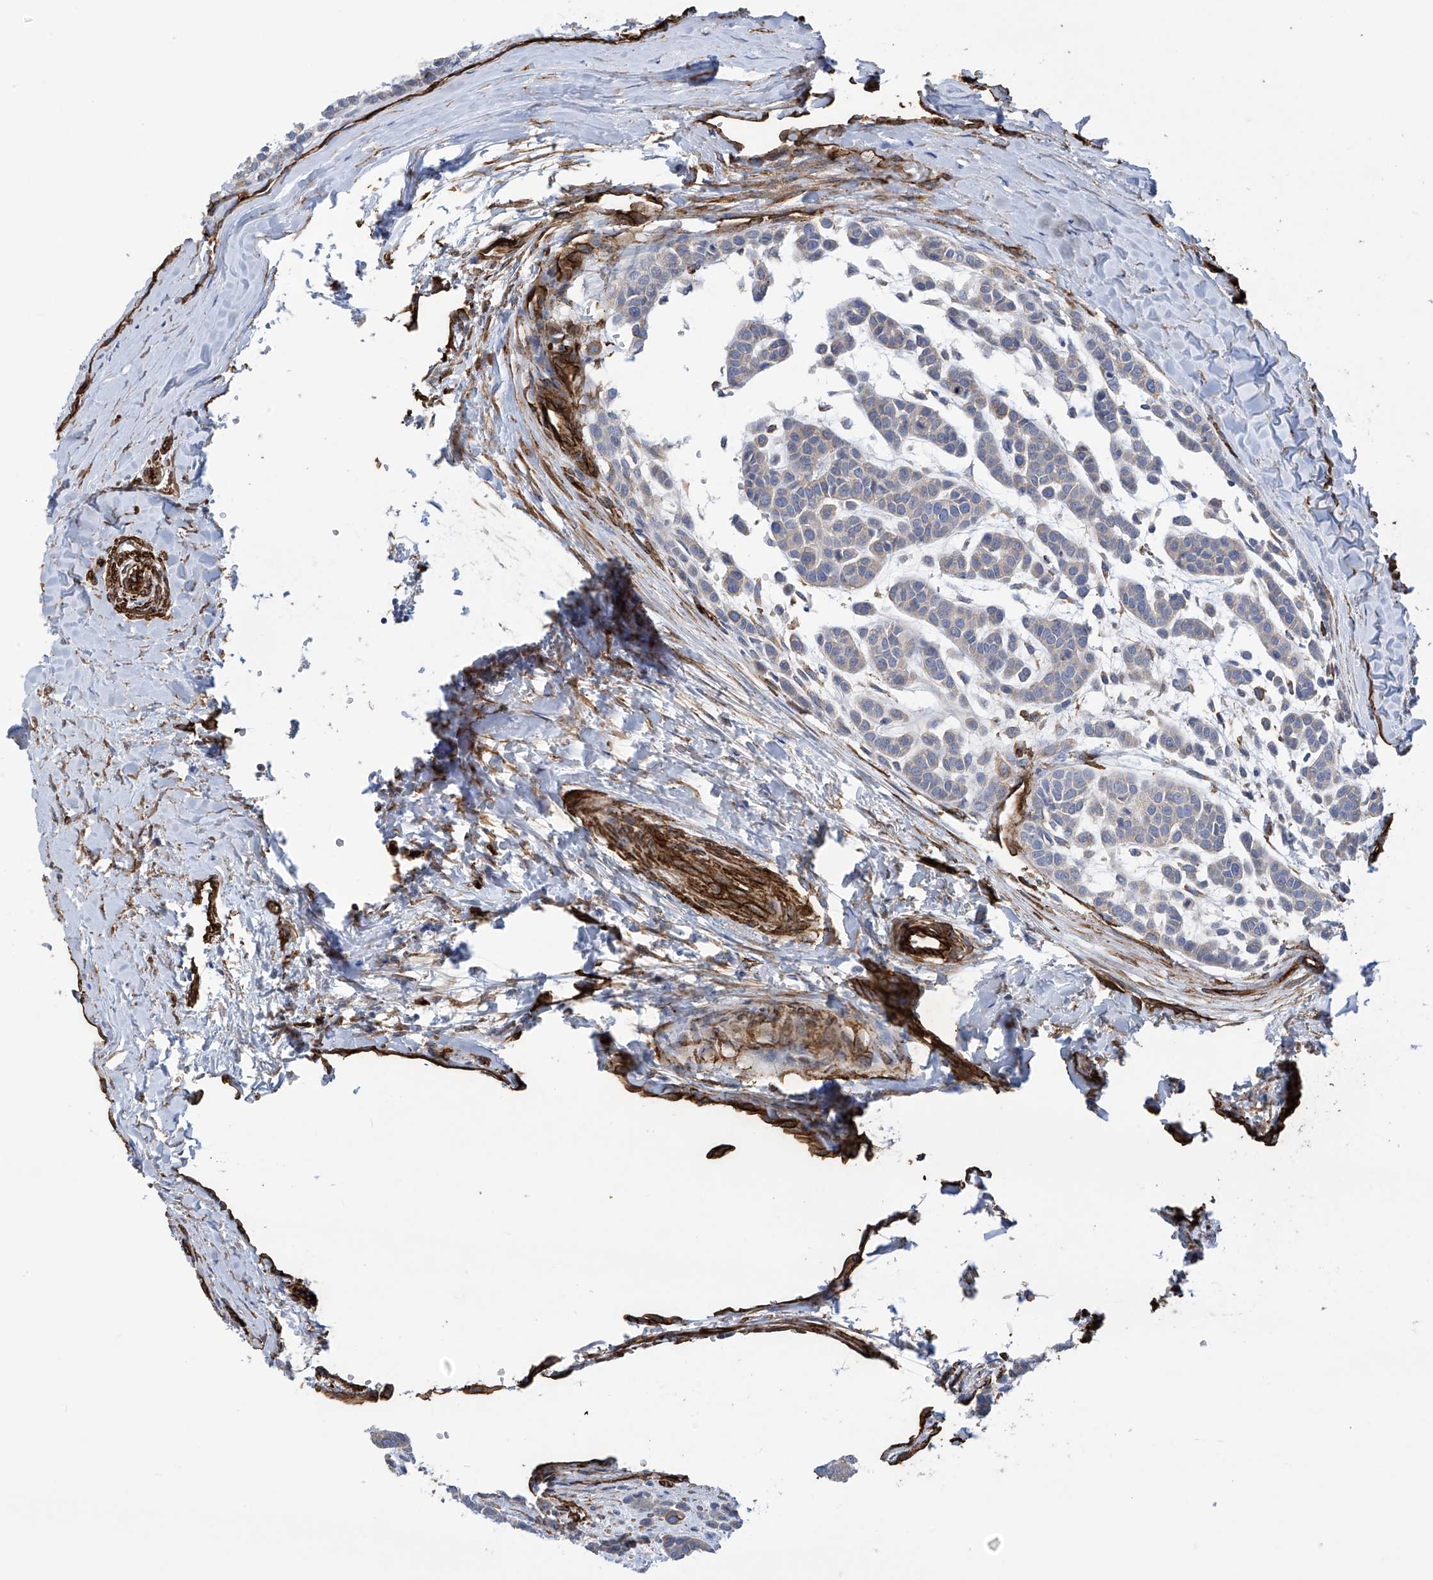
{"staining": {"intensity": "negative", "quantity": "none", "location": "none"}, "tissue": "head and neck cancer", "cell_type": "Tumor cells", "image_type": "cancer", "snomed": [{"axis": "morphology", "description": "Adenocarcinoma, NOS"}, {"axis": "morphology", "description": "Adenoma, NOS"}, {"axis": "topography", "description": "Head-Neck"}], "caption": "Tumor cells show no significant expression in adenoma (head and neck).", "gene": "UBTD1", "patient": {"sex": "female", "age": 55}}